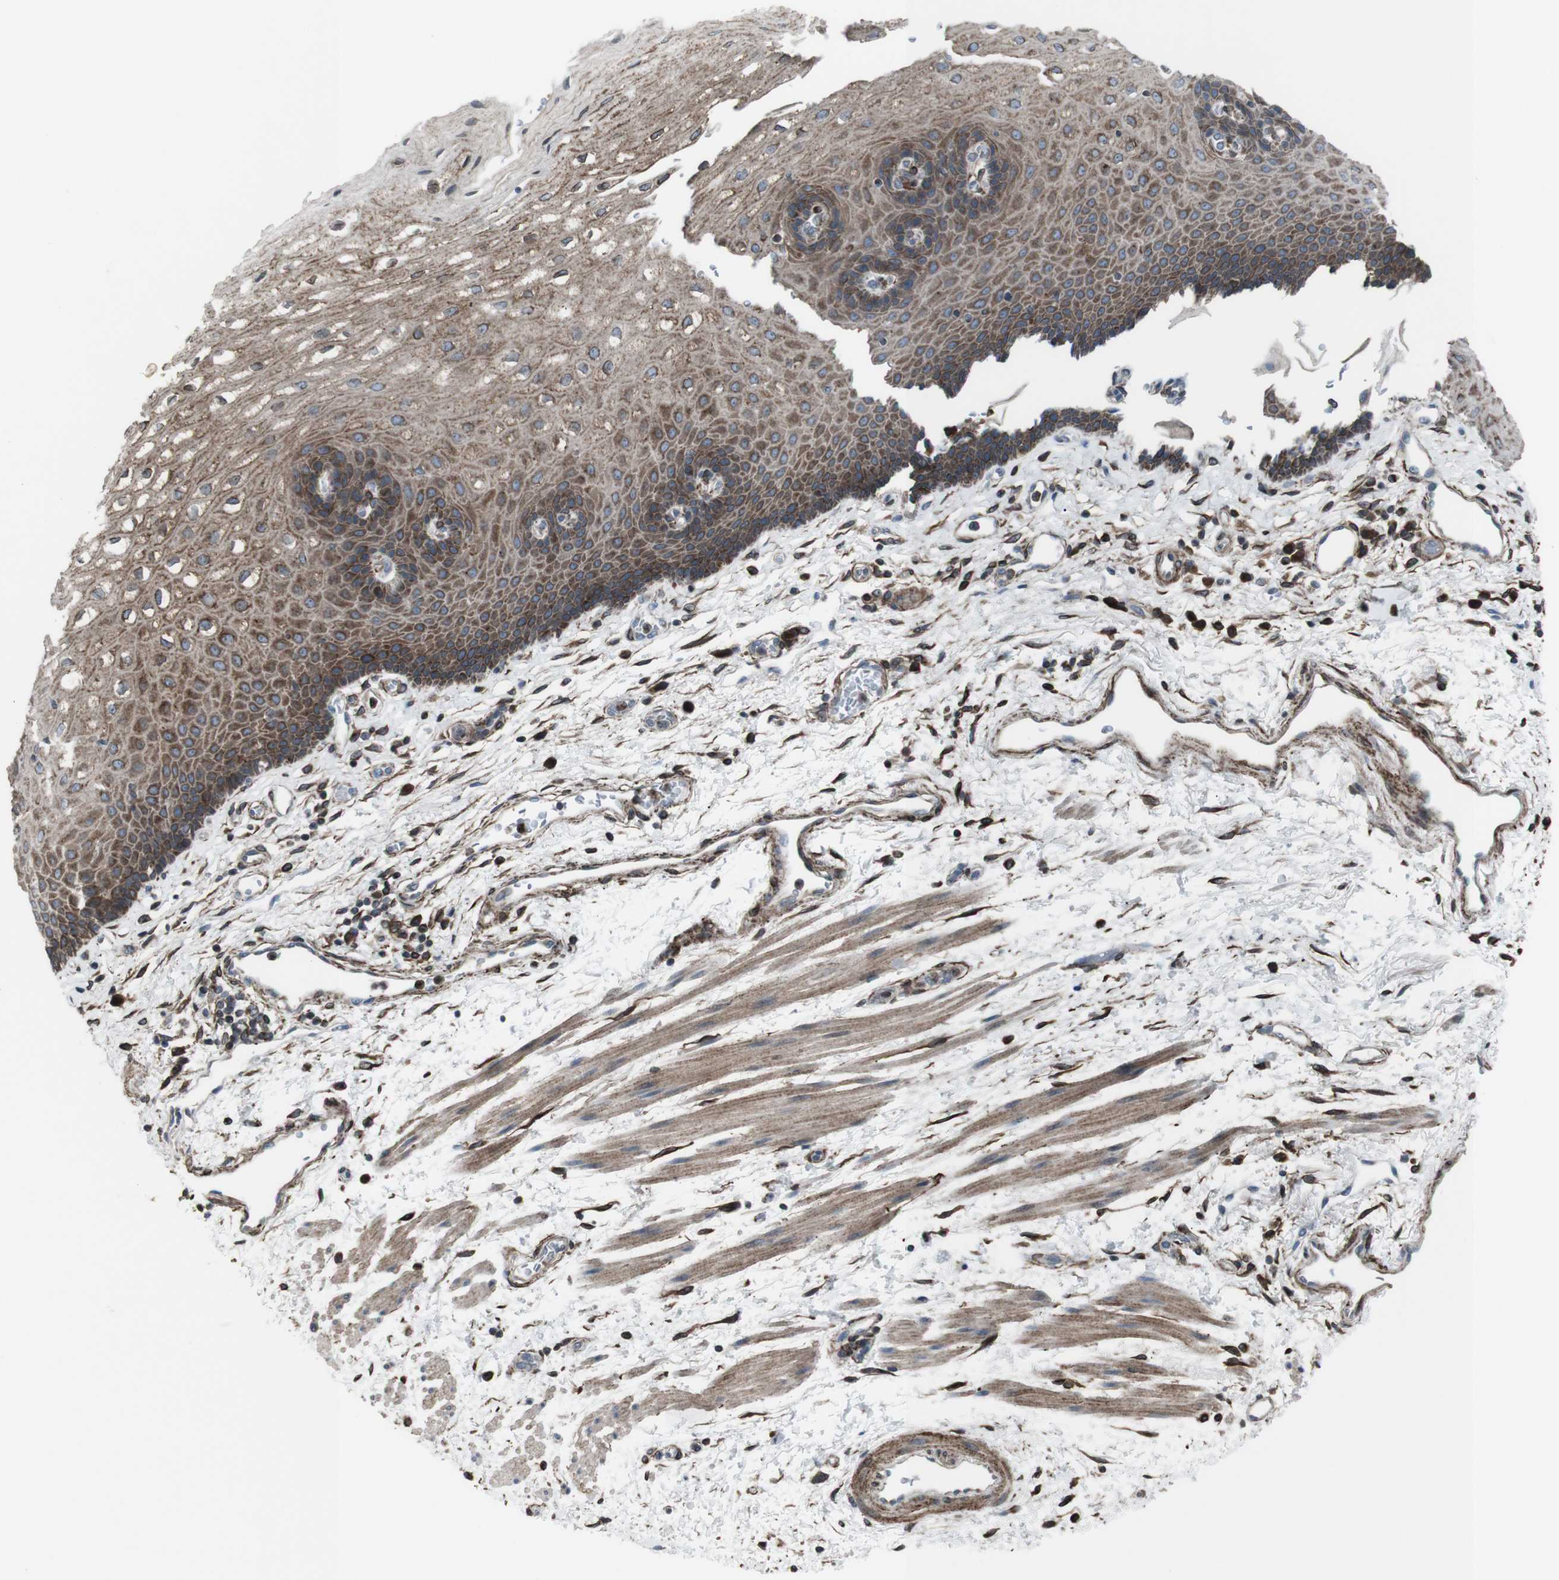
{"staining": {"intensity": "moderate", "quantity": ">75%", "location": "cytoplasmic/membranous"}, "tissue": "esophagus", "cell_type": "Squamous epithelial cells", "image_type": "normal", "snomed": [{"axis": "morphology", "description": "Normal tissue, NOS"}, {"axis": "topography", "description": "Esophagus"}], "caption": "A histopathology image of esophagus stained for a protein displays moderate cytoplasmic/membranous brown staining in squamous epithelial cells. The staining was performed using DAB, with brown indicating positive protein expression. Nuclei are stained blue with hematoxylin.", "gene": "LNPK", "patient": {"sex": "male", "age": 54}}